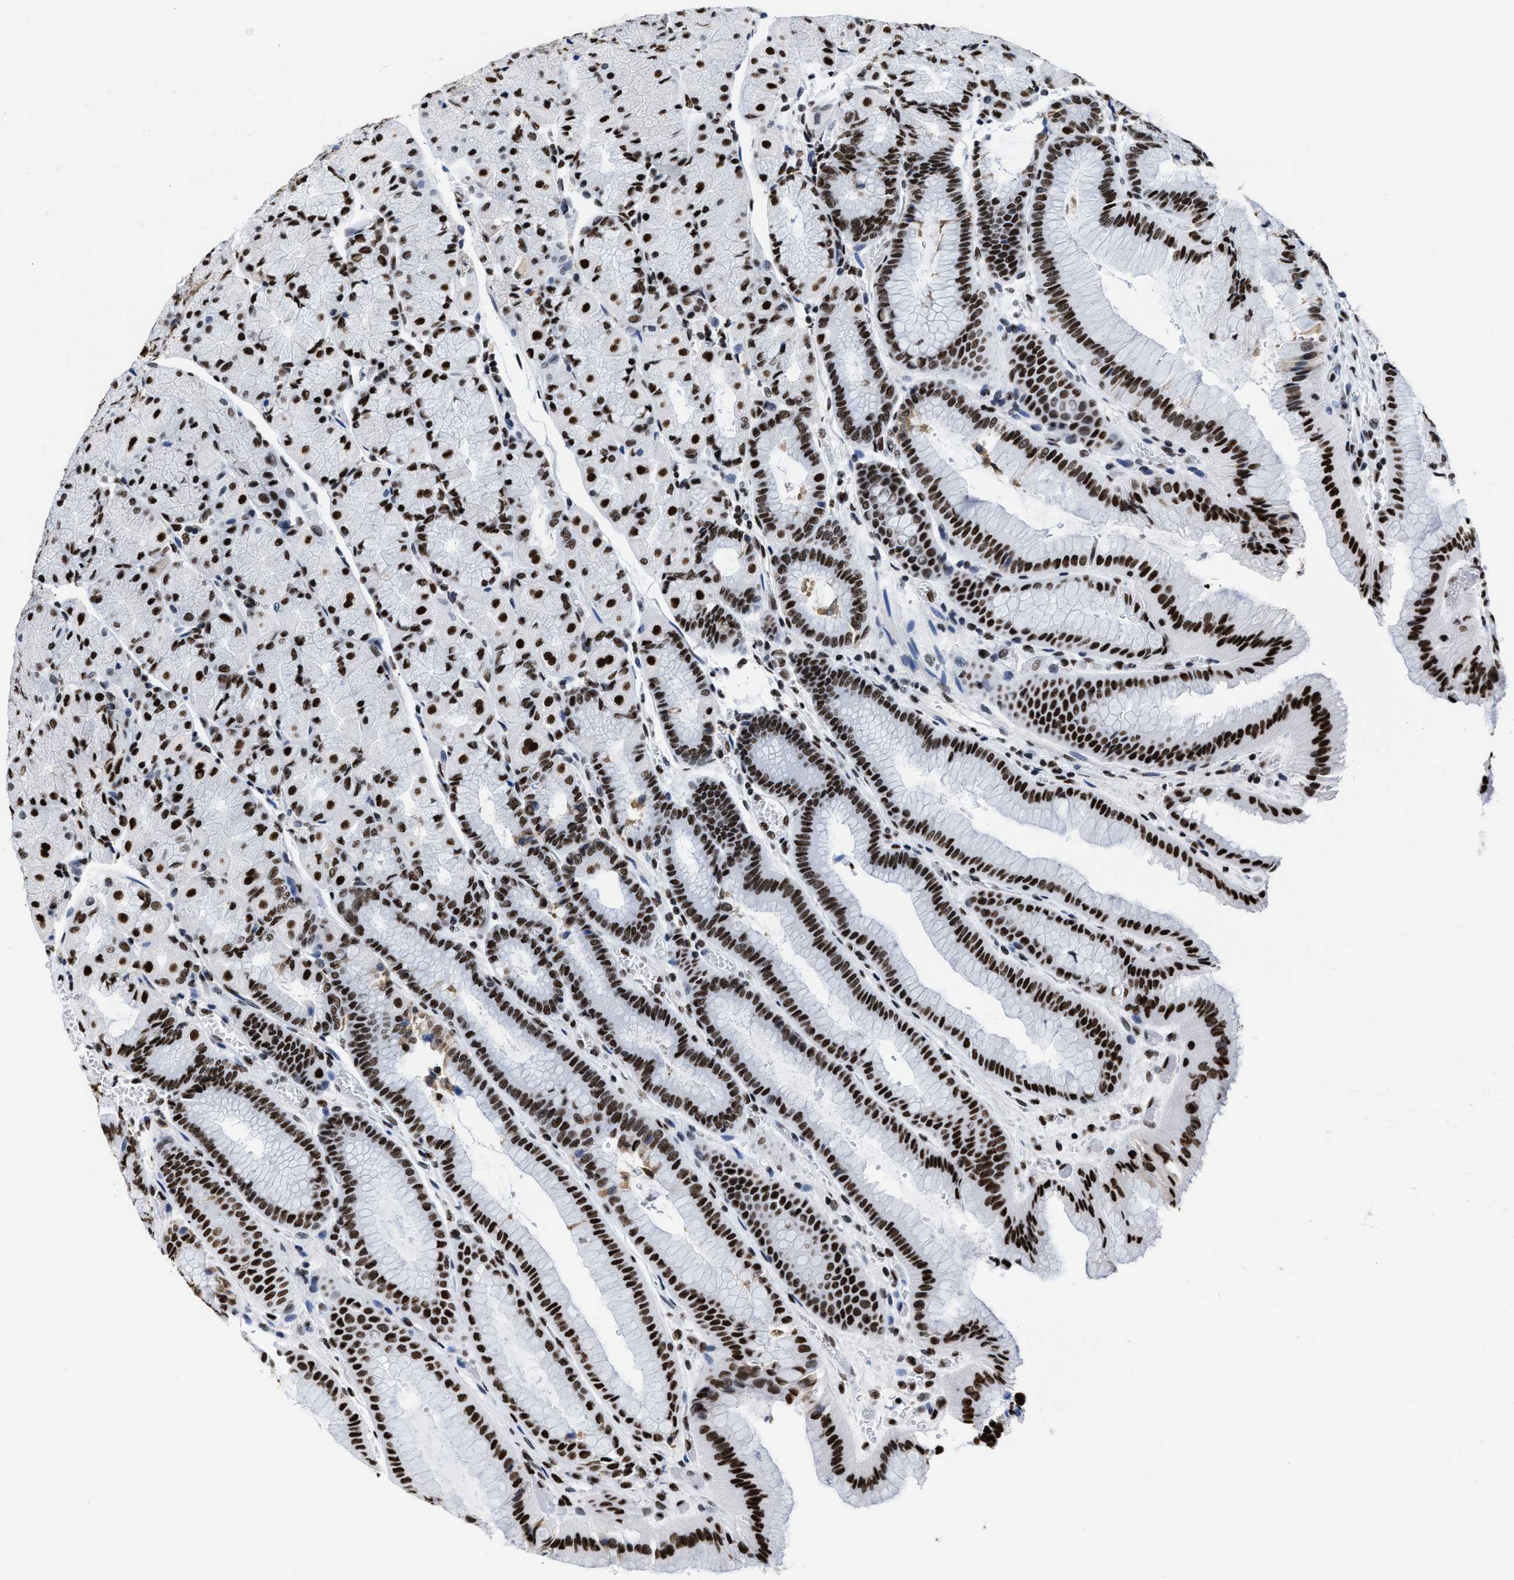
{"staining": {"intensity": "strong", "quantity": ">75%", "location": "nuclear"}, "tissue": "stomach", "cell_type": "Glandular cells", "image_type": "normal", "snomed": [{"axis": "morphology", "description": "Normal tissue, NOS"}, {"axis": "morphology", "description": "Carcinoid, malignant, NOS"}, {"axis": "topography", "description": "Stomach, upper"}], "caption": "The photomicrograph shows staining of unremarkable stomach, revealing strong nuclear protein positivity (brown color) within glandular cells.", "gene": "SMARCC2", "patient": {"sex": "male", "age": 39}}